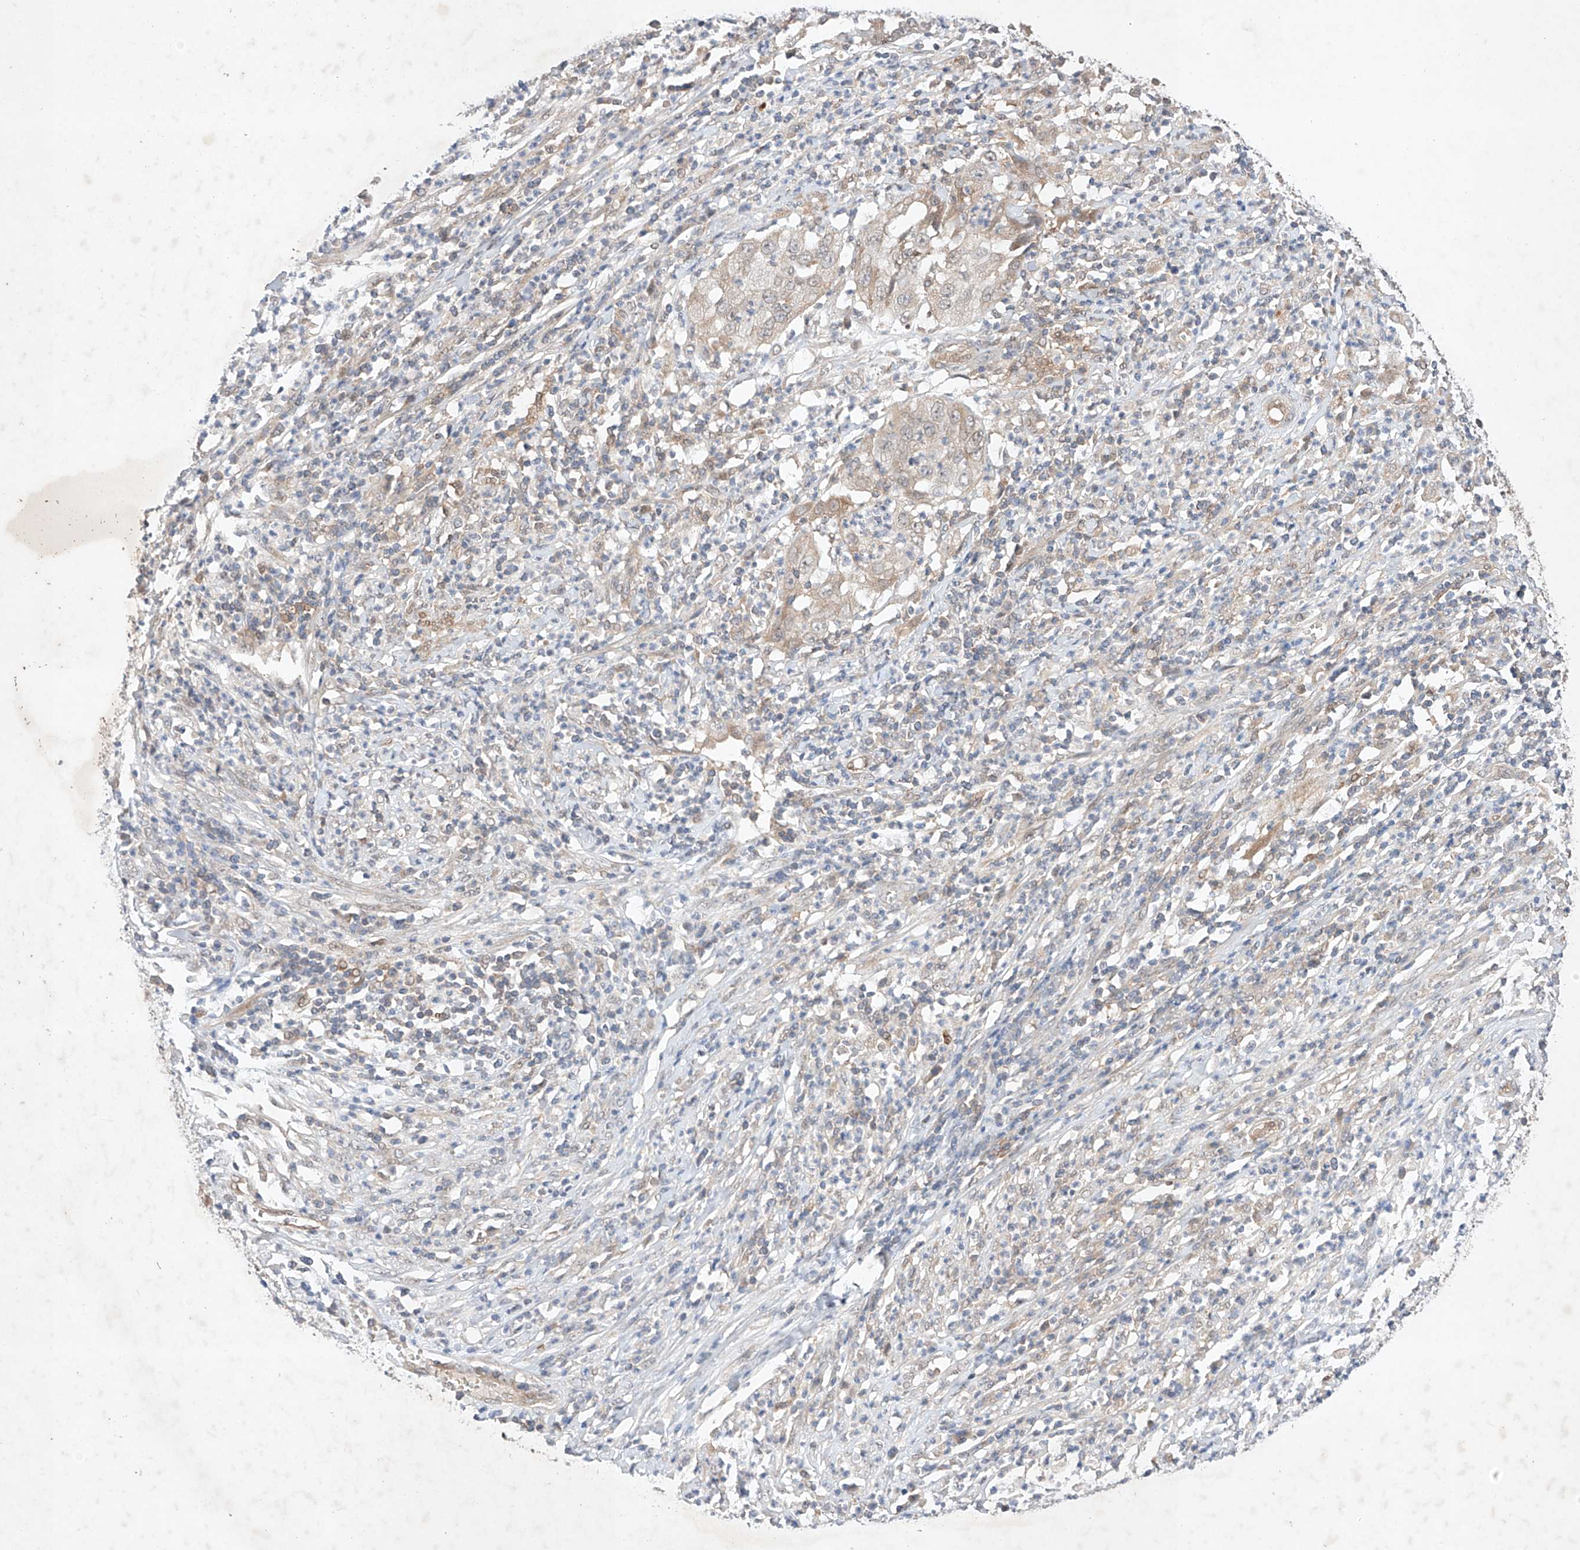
{"staining": {"intensity": "weak", "quantity": "<25%", "location": "cytoplasmic/membranous,nuclear"}, "tissue": "cervical cancer", "cell_type": "Tumor cells", "image_type": "cancer", "snomed": [{"axis": "morphology", "description": "Squamous cell carcinoma, NOS"}, {"axis": "topography", "description": "Cervix"}], "caption": "This is a image of IHC staining of cervical squamous cell carcinoma, which shows no expression in tumor cells.", "gene": "ZNF124", "patient": {"sex": "female", "age": 32}}